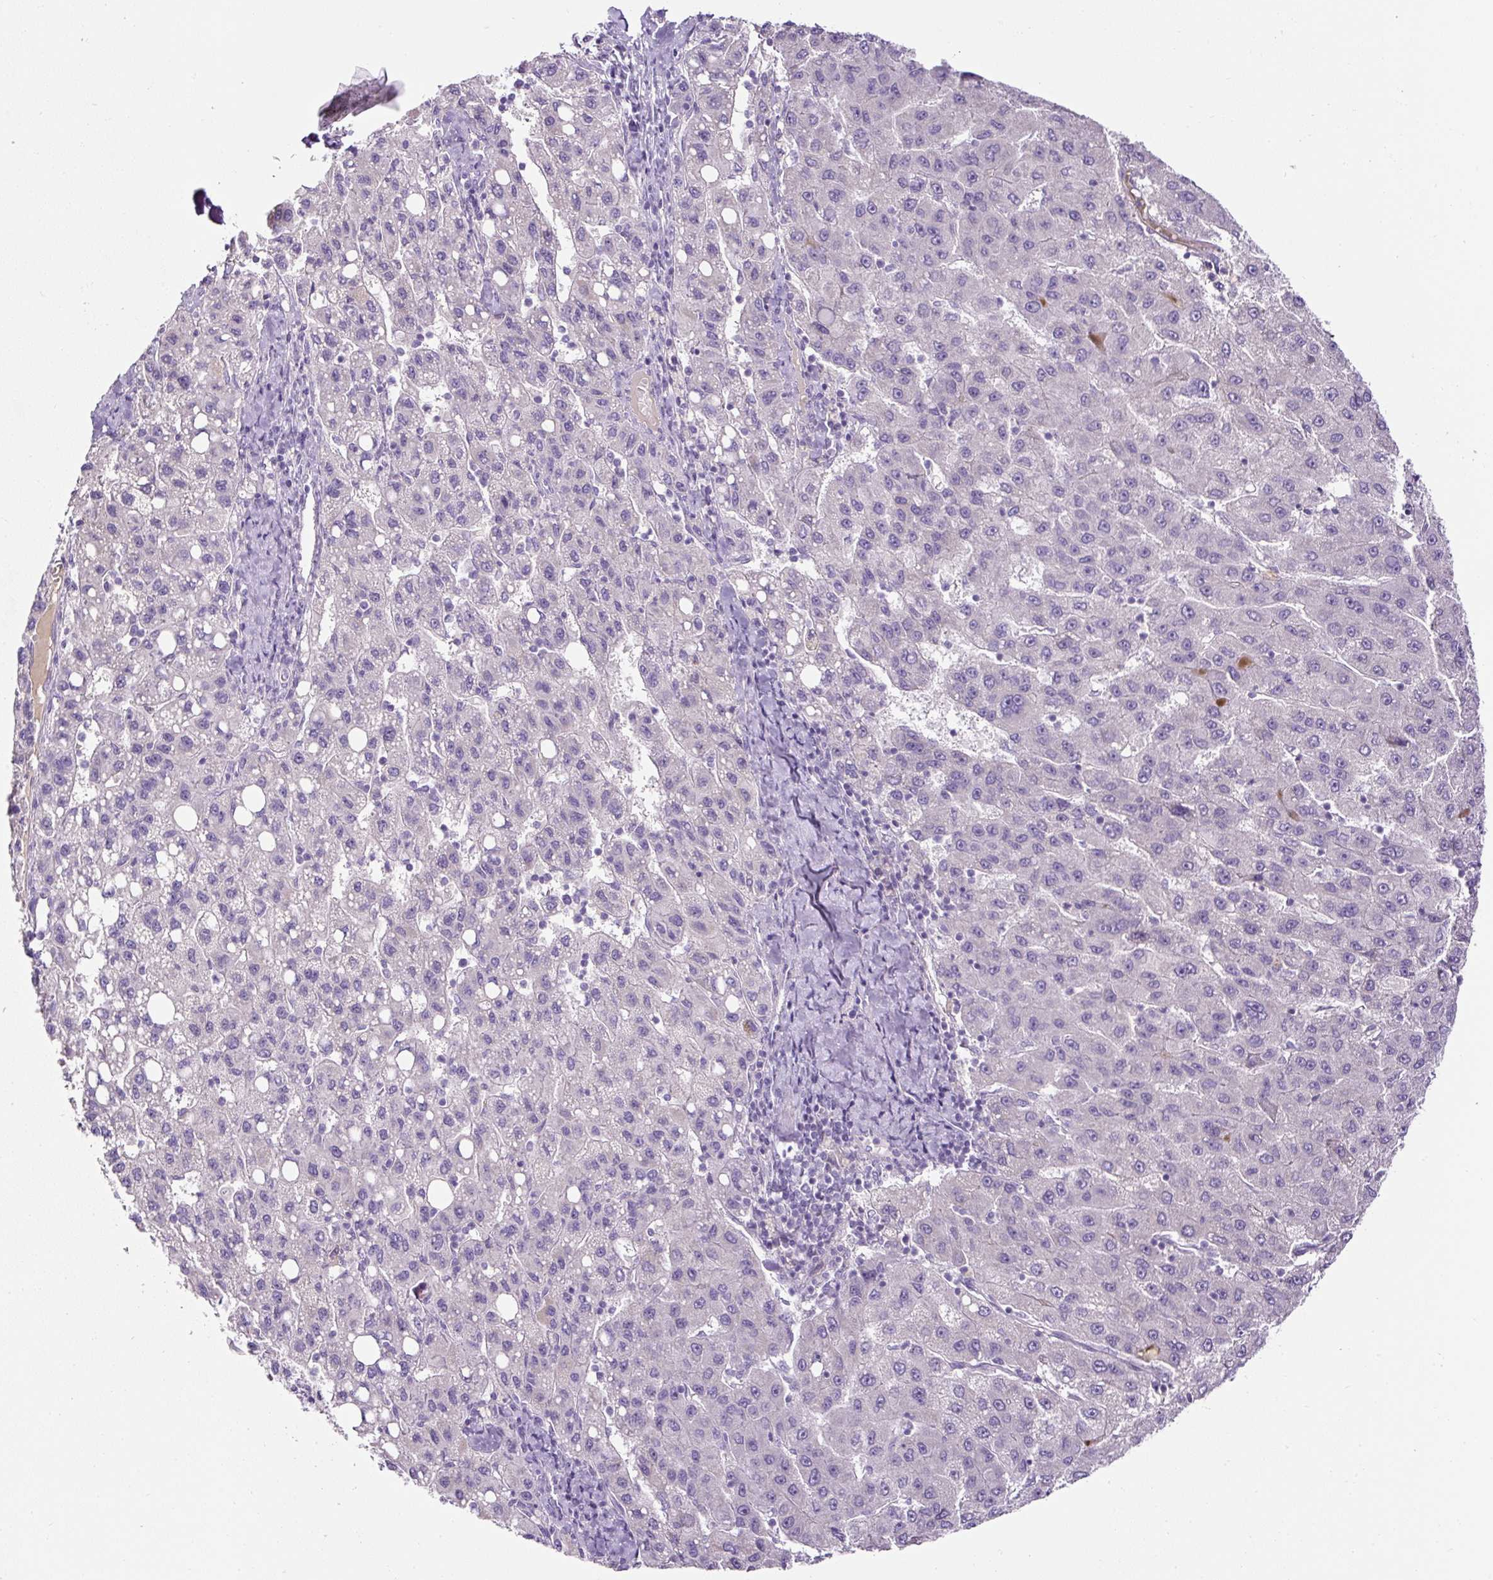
{"staining": {"intensity": "negative", "quantity": "none", "location": "none"}, "tissue": "liver cancer", "cell_type": "Tumor cells", "image_type": "cancer", "snomed": [{"axis": "morphology", "description": "Carcinoma, Hepatocellular, NOS"}, {"axis": "topography", "description": "Liver"}], "caption": "This is an IHC image of human liver cancer (hepatocellular carcinoma). There is no positivity in tumor cells.", "gene": "OR14A2", "patient": {"sex": "female", "age": 82}}